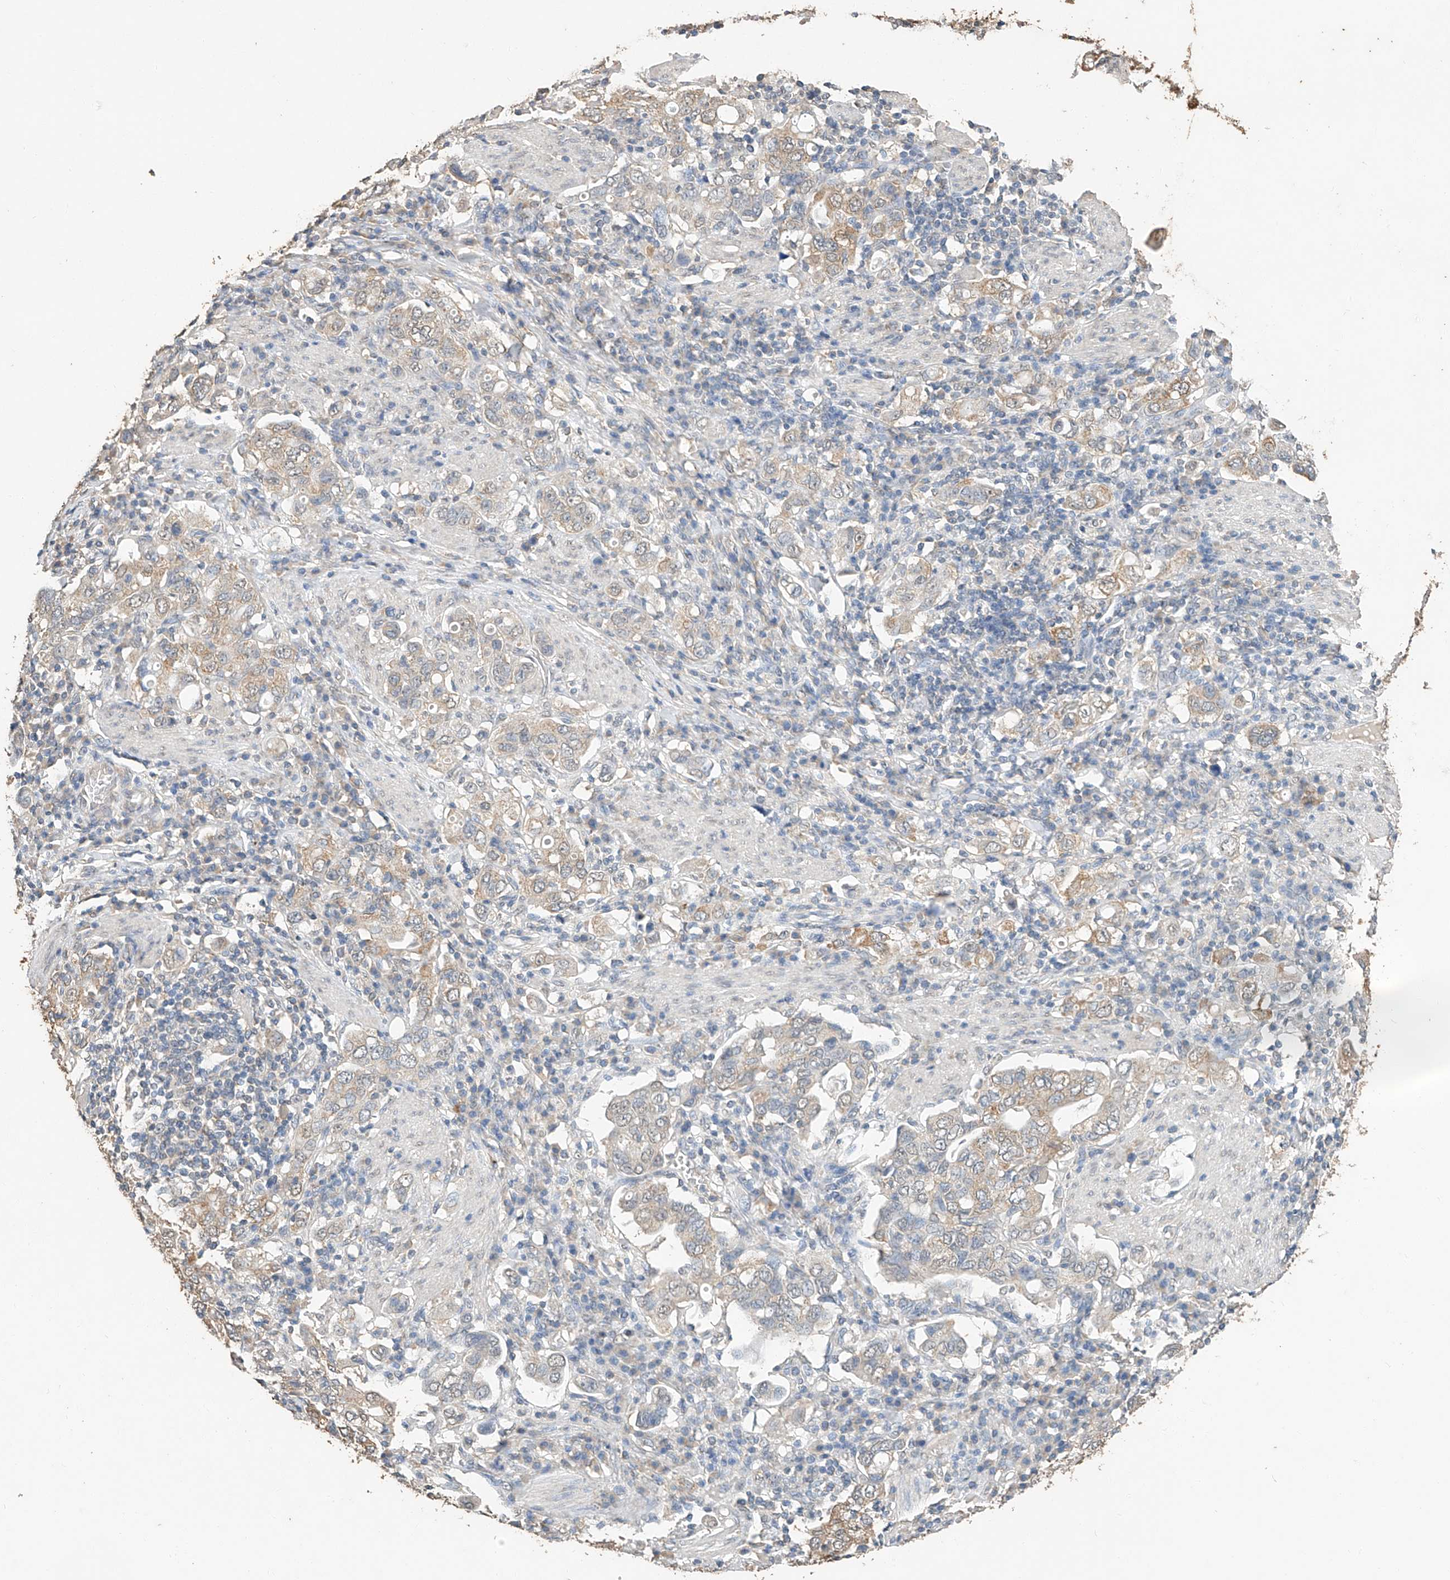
{"staining": {"intensity": "weak", "quantity": "25%-75%", "location": "cytoplasmic/membranous"}, "tissue": "stomach cancer", "cell_type": "Tumor cells", "image_type": "cancer", "snomed": [{"axis": "morphology", "description": "Adenocarcinoma, NOS"}, {"axis": "topography", "description": "Stomach, upper"}], "caption": "Stomach adenocarcinoma stained for a protein demonstrates weak cytoplasmic/membranous positivity in tumor cells. The staining is performed using DAB brown chromogen to label protein expression. The nuclei are counter-stained blue using hematoxylin.", "gene": "CERS4", "patient": {"sex": "male", "age": 62}}